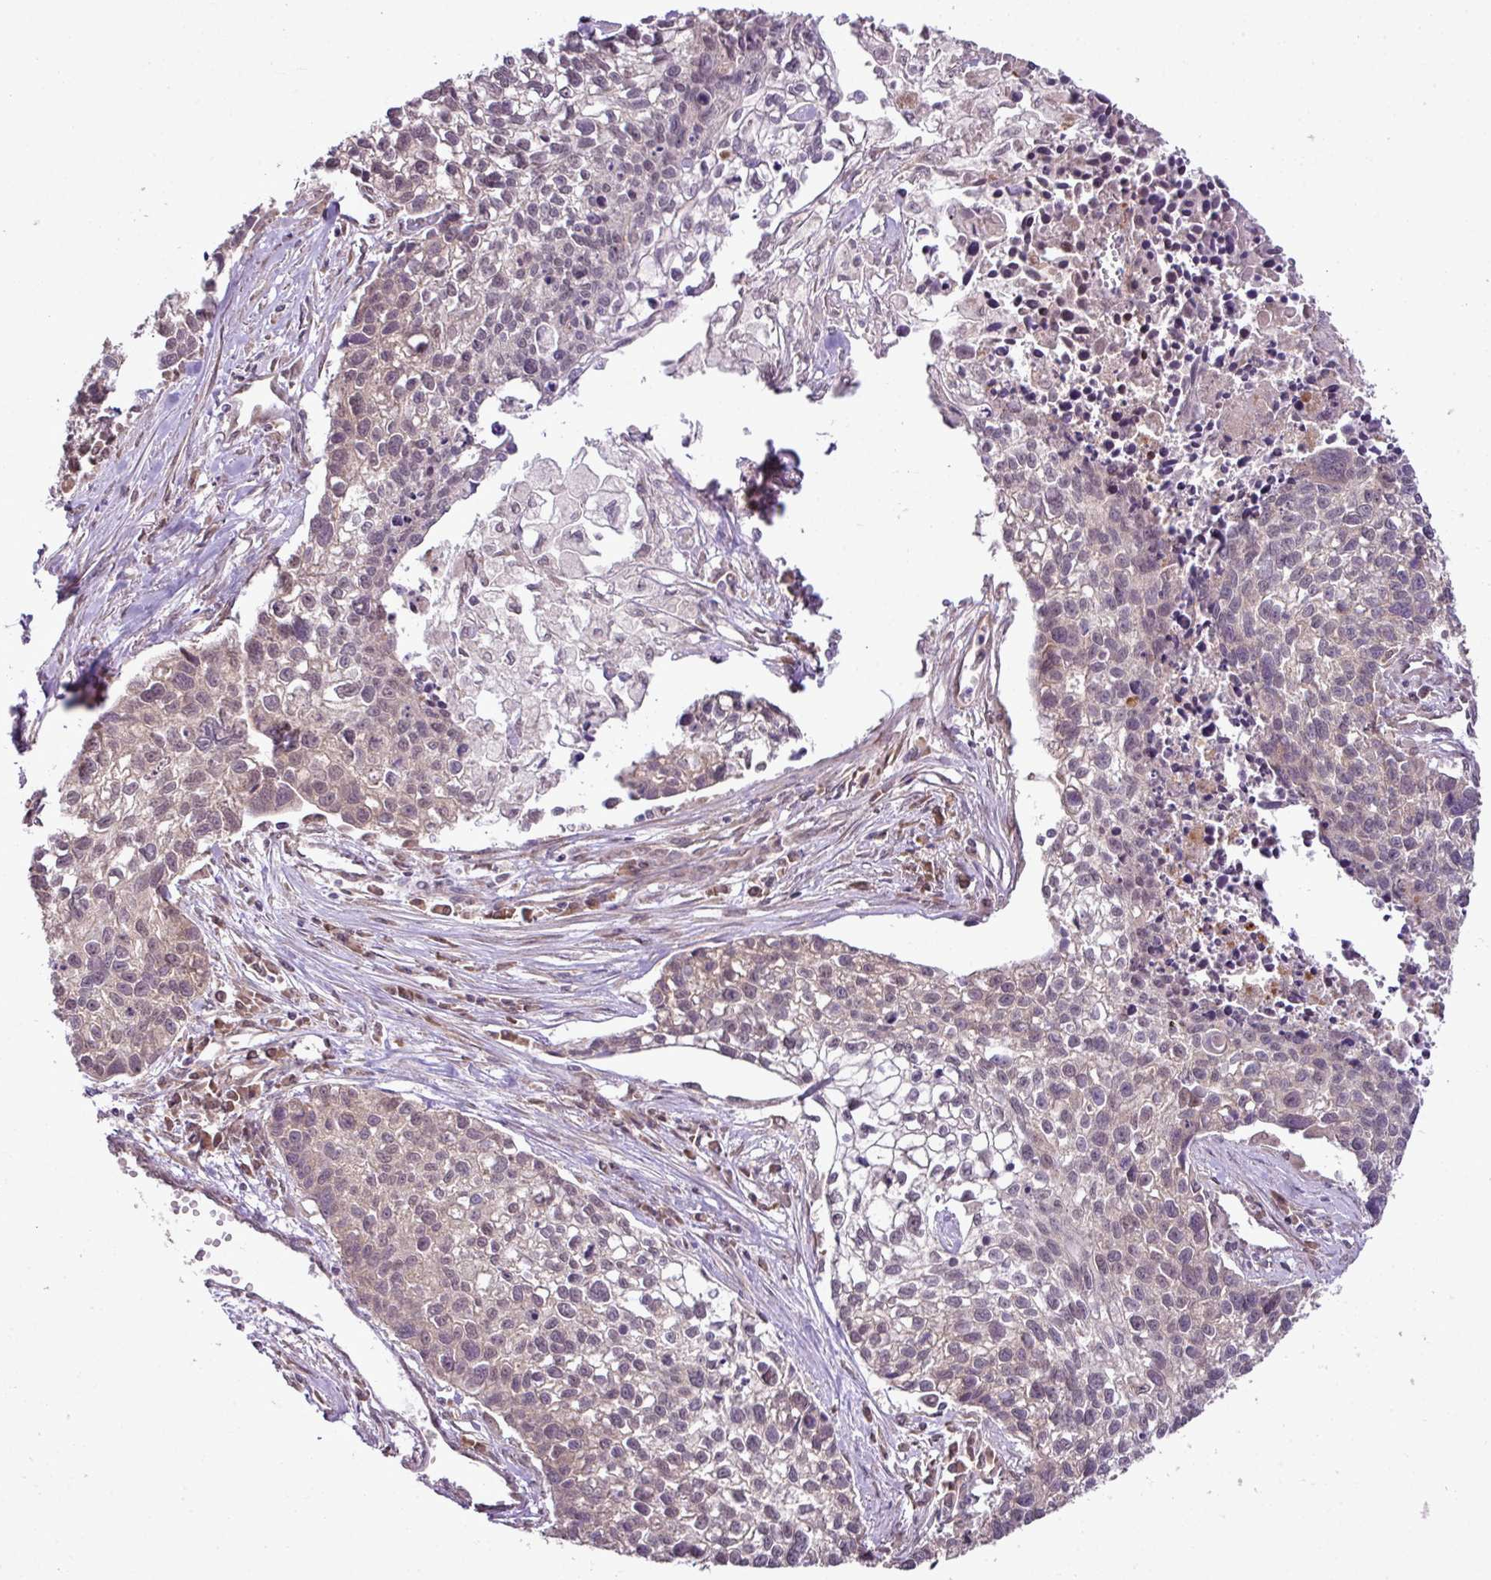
{"staining": {"intensity": "weak", "quantity": "<25%", "location": "cytoplasmic/membranous"}, "tissue": "lung cancer", "cell_type": "Tumor cells", "image_type": "cancer", "snomed": [{"axis": "morphology", "description": "Squamous cell carcinoma, NOS"}, {"axis": "topography", "description": "Lung"}], "caption": "Squamous cell carcinoma (lung) was stained to show a protein in brown. There is no significant positivity in tumor cells. (Stains: DAB (3,3'-diaminobenzidine) IHC with hematoxylin counter stain, Microscopy: brightfield microscopy at high magnification).", "gene": "DNAAF4", "patient": {"sex": "male", "age": 74}}